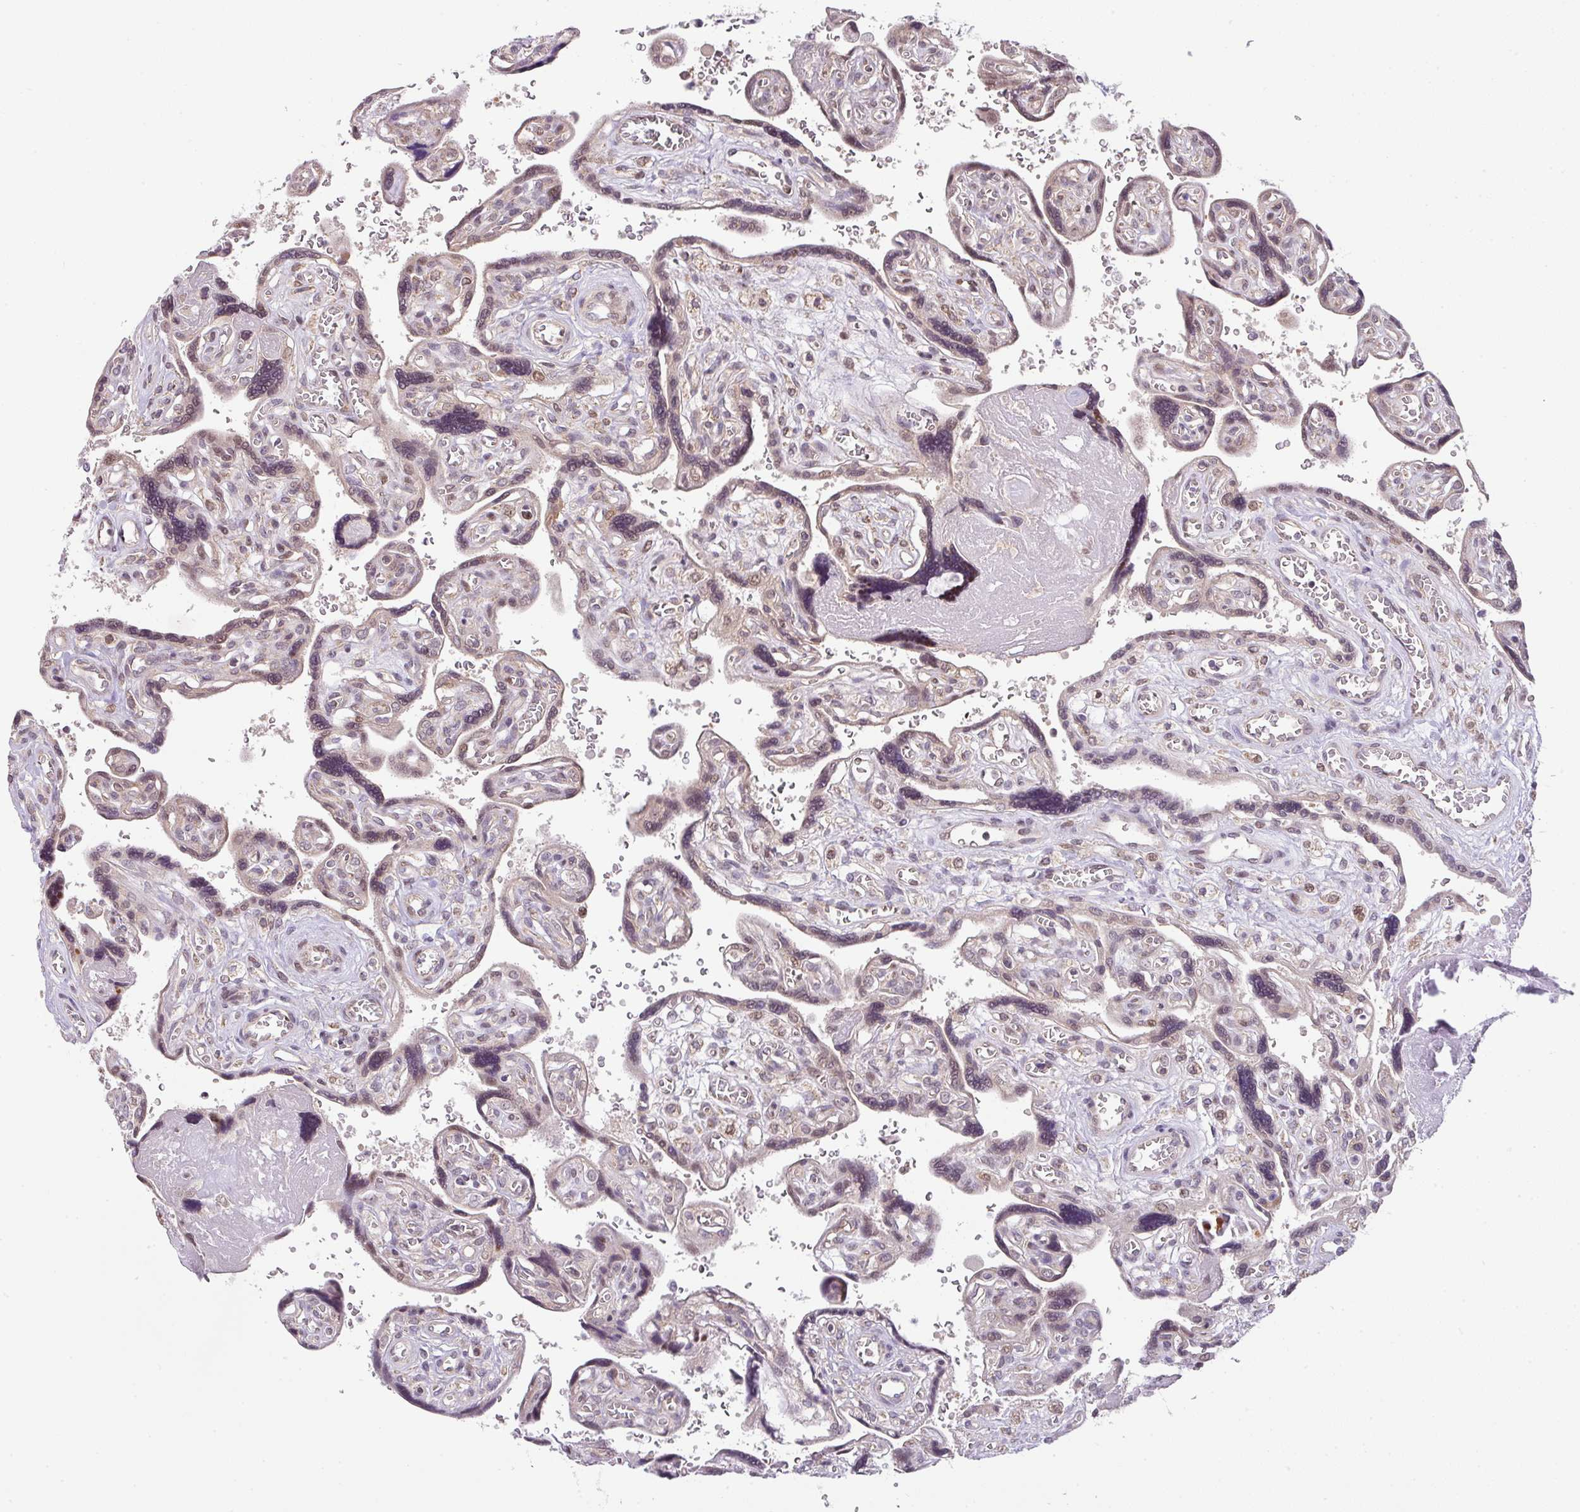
{"staining": {"intensity": "moderate", "quantity": "25%-75%", "location": "nuclear"}, "tissue": "placenta", "cell_type": "Trophoblastic cells", "image_type": "normal", "snomed": [{"axis": "morphology", "description": "Normal tissue, NOS"}, {"axis": "topography", "description": "Placenta"}], "caption": "Trophoblastic cells exhibit moderate nuclear staining in about 25%-75% of cells in unremarkable placenta.", "gene": "PLK1", "patient": {"sex": "female", "age": 39}}